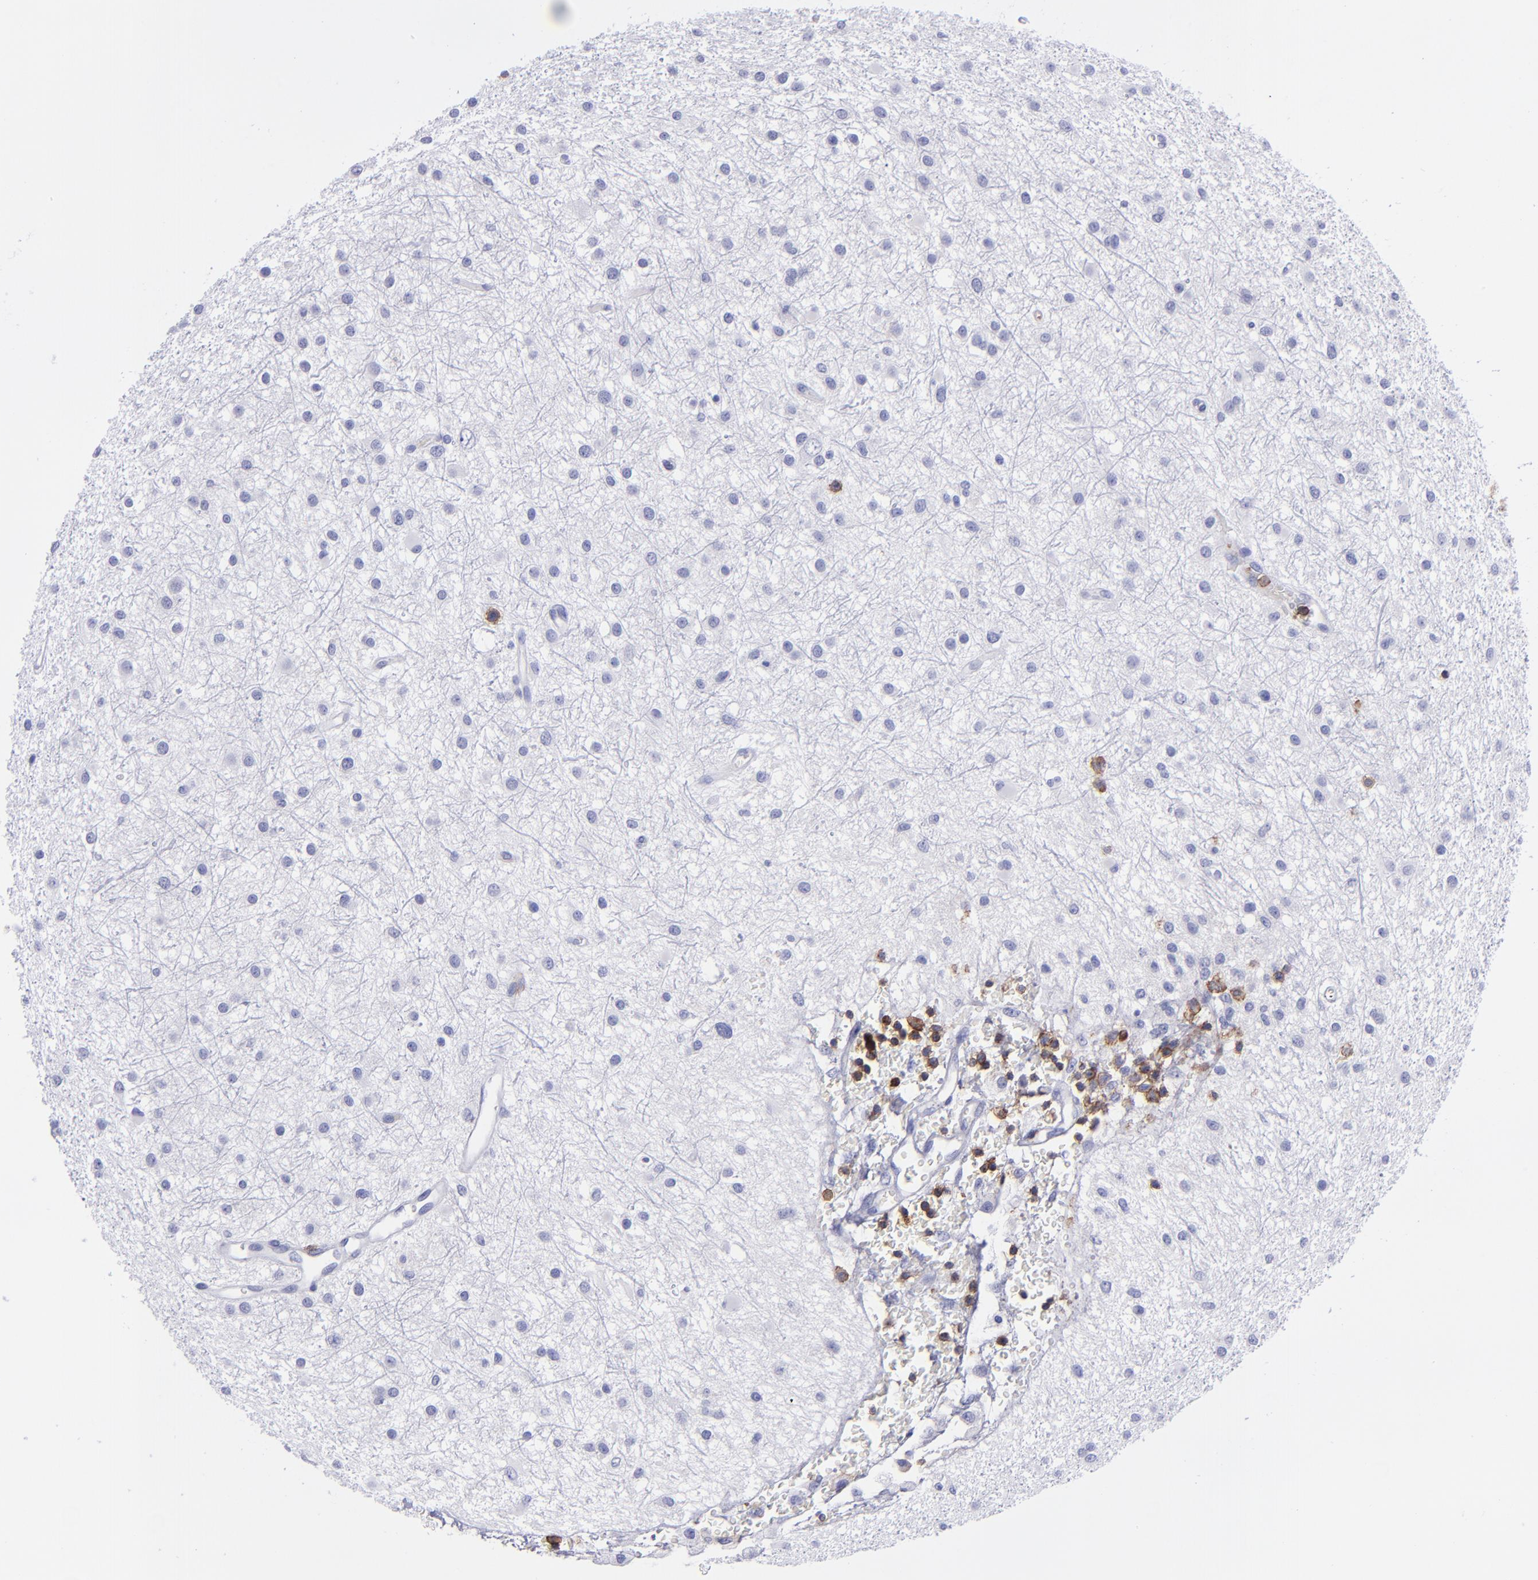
{"staining": {"intensity": "negative", "quantity": "none", "location": "none"}, "tissue": "glioma", "cell_type": "Tumor cells", "image_type": "cancer", "snomed": [{"axis": "morphology", "description": "Glioma, malignant, Low grade"}, {"axis": "topography", "description": "Brain"}], "caption": "Histopathology image shows no significant protein expression in tumor cells of glioma.", "gene": "ICAM3", "patient": {"sex": "female", "age": 36}}